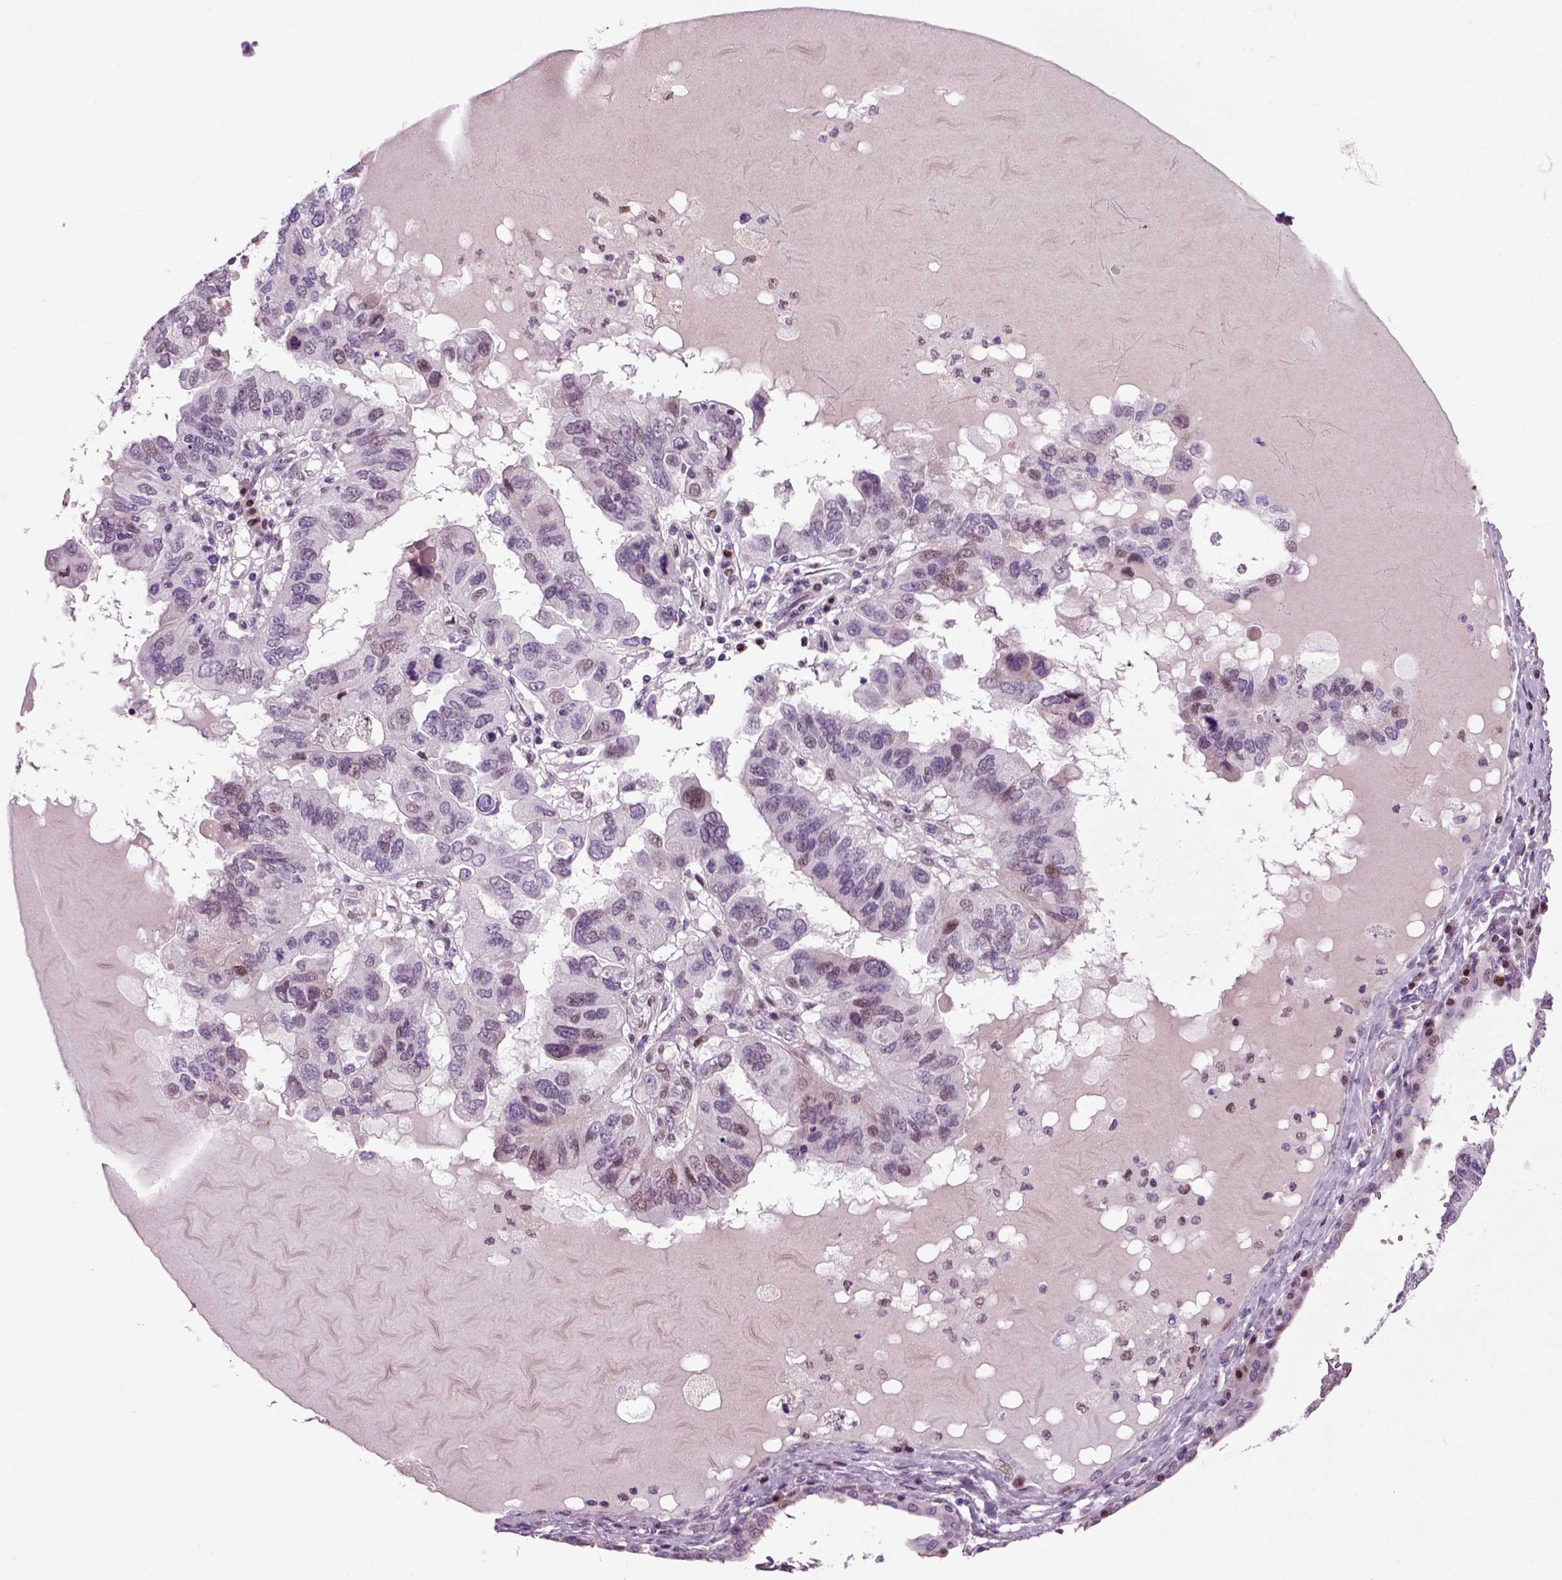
{"staining": {"intensity": "negative", "quantity": "none", "location": "none"}, "tissue": "ovarian cancer", "cell_type": "Tumor cells", "image_type": "cancer", "snomed": [{"axis": "morphology", "description": "Cystadenocarcinoma, serous, NOS"}, {"axis": "topography", "description": "Ovary"}], "caption": "A photomicrograph of ovarian serous cystadenocarcinoma stained for a protein demonstrates no brown staining in tumor cells. (DAB immunohistochemistry (IHC) with hematoxylin counter stain).", "gene": "ARID3A", "patient": {"sex": "female", "age": 79}}